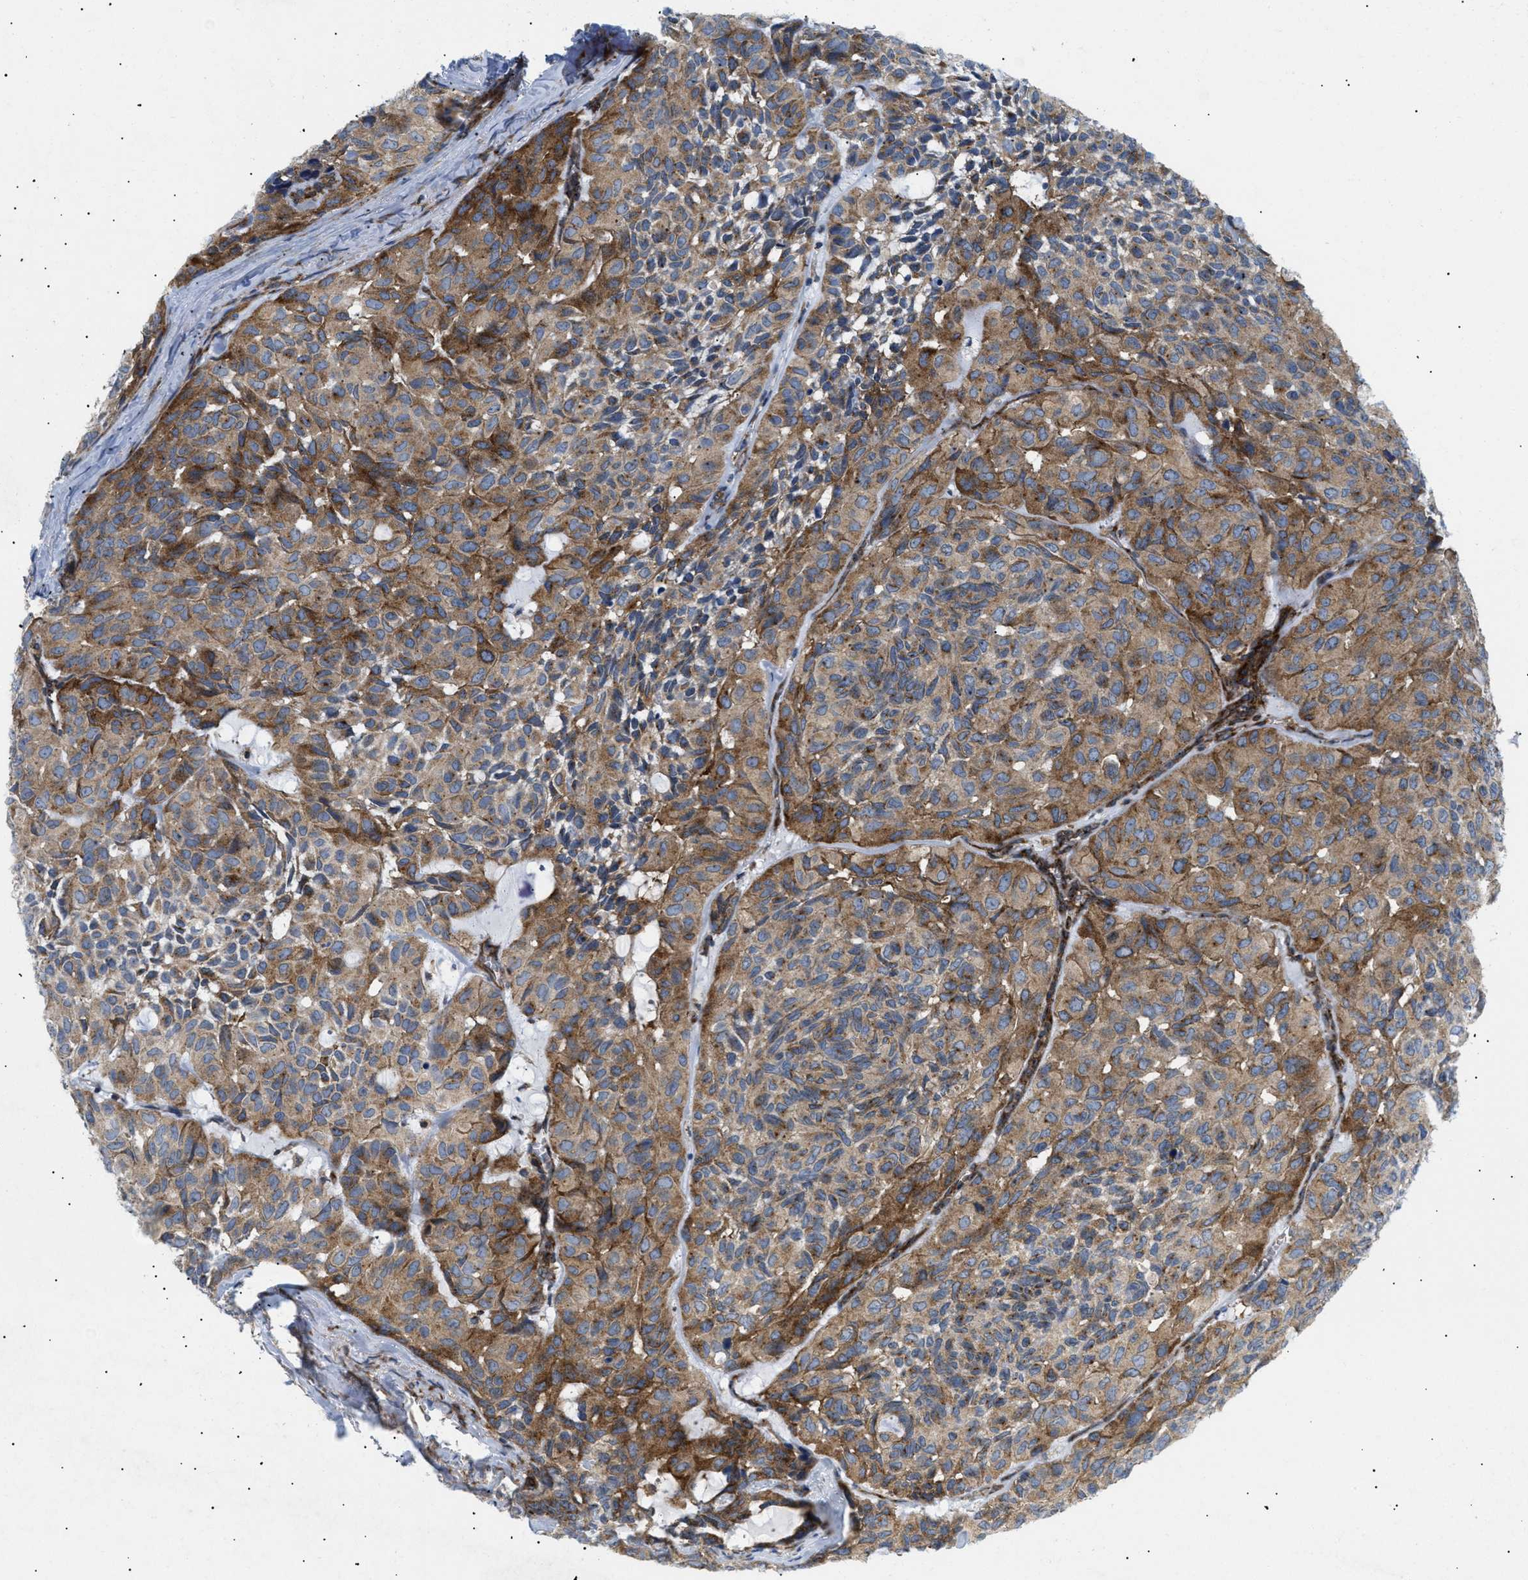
{"staining": {"intensity": "moderate", "quantity": ">75%", "location": "cytoplasmic/membranous"}, "tissue": "head and neck cancer", "cell_type": "Tumor cells", "image_type": "cancer", "snomed": [{"axis": "morphology", "description": "Adenocarcinoma, NOS"}, {"axis": "topography", "description": "Salivary gland, NOS"}, {"axis": "topography", "description": "Head-Neck"}], "caption": "This micrograph exhibits immunohistochemistry (IHC) staining of human head and neck cancer, with medium moderate cytoplasmic/membranous expression in approximately >75% of tumor cells.", "gene": "DCTN4", "patient": {"sex": "female", "age": 76}}